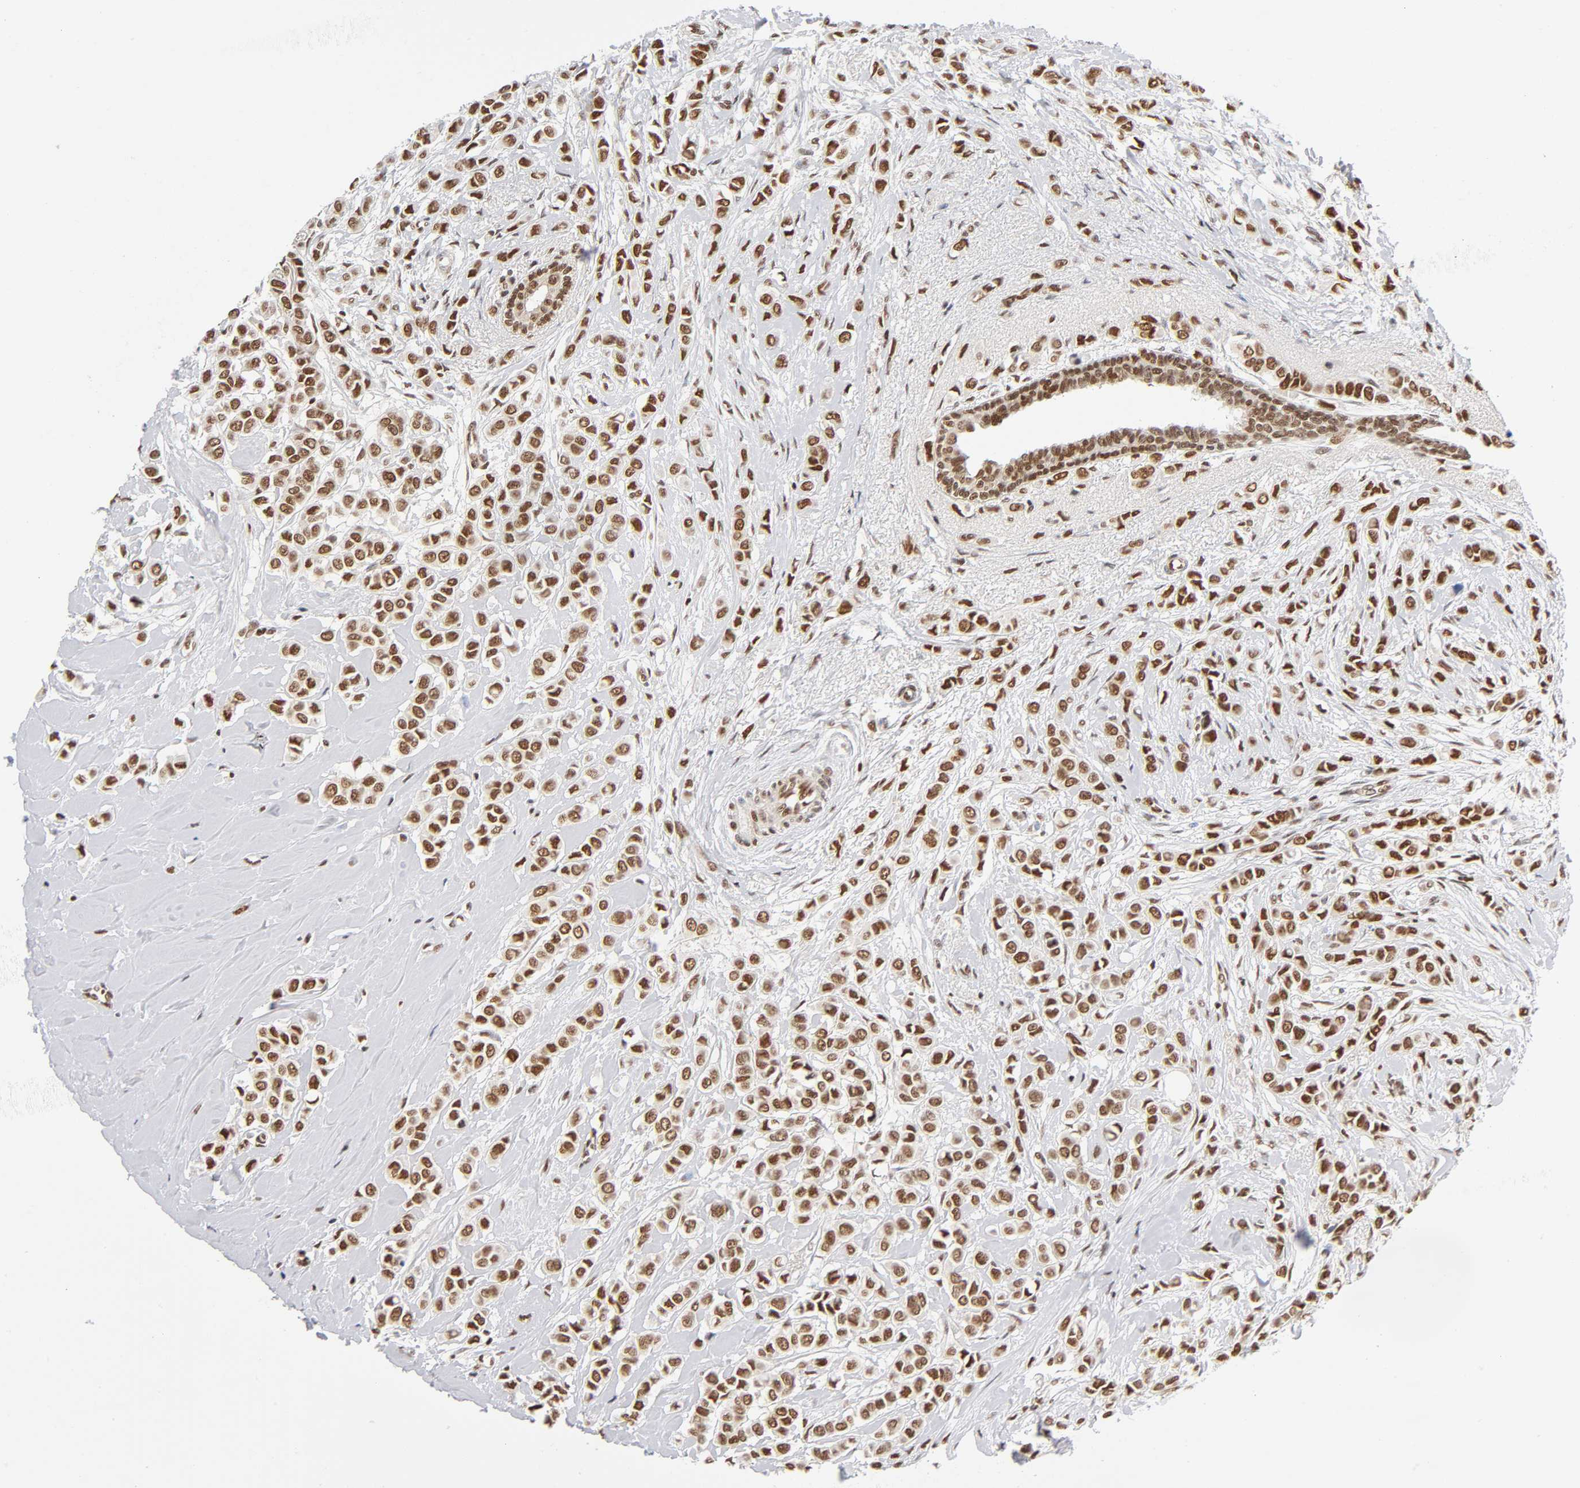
{"staining": {"intensity": "strong", "quantity": ">75%", "location": "nuclear"}, "tissue": "breast cancer", "cell_type": "Tumor cells", "image_type": "cancer", "snomed": [{"axis": "morphology", "description": "Lobular carcinoma"}, {"axis": "topography", "description": "Breast"}], "caption": "Brown immunohistochemical staining in breast cancer (lobular carcinoma) shows strong nuclear staining in approximately >75% of tumor cells. Ihc stains the protein in brown and the nuclei are stained blue.", "gene": "ILKAP", "patient": {"sex": "female", "age": 51}}